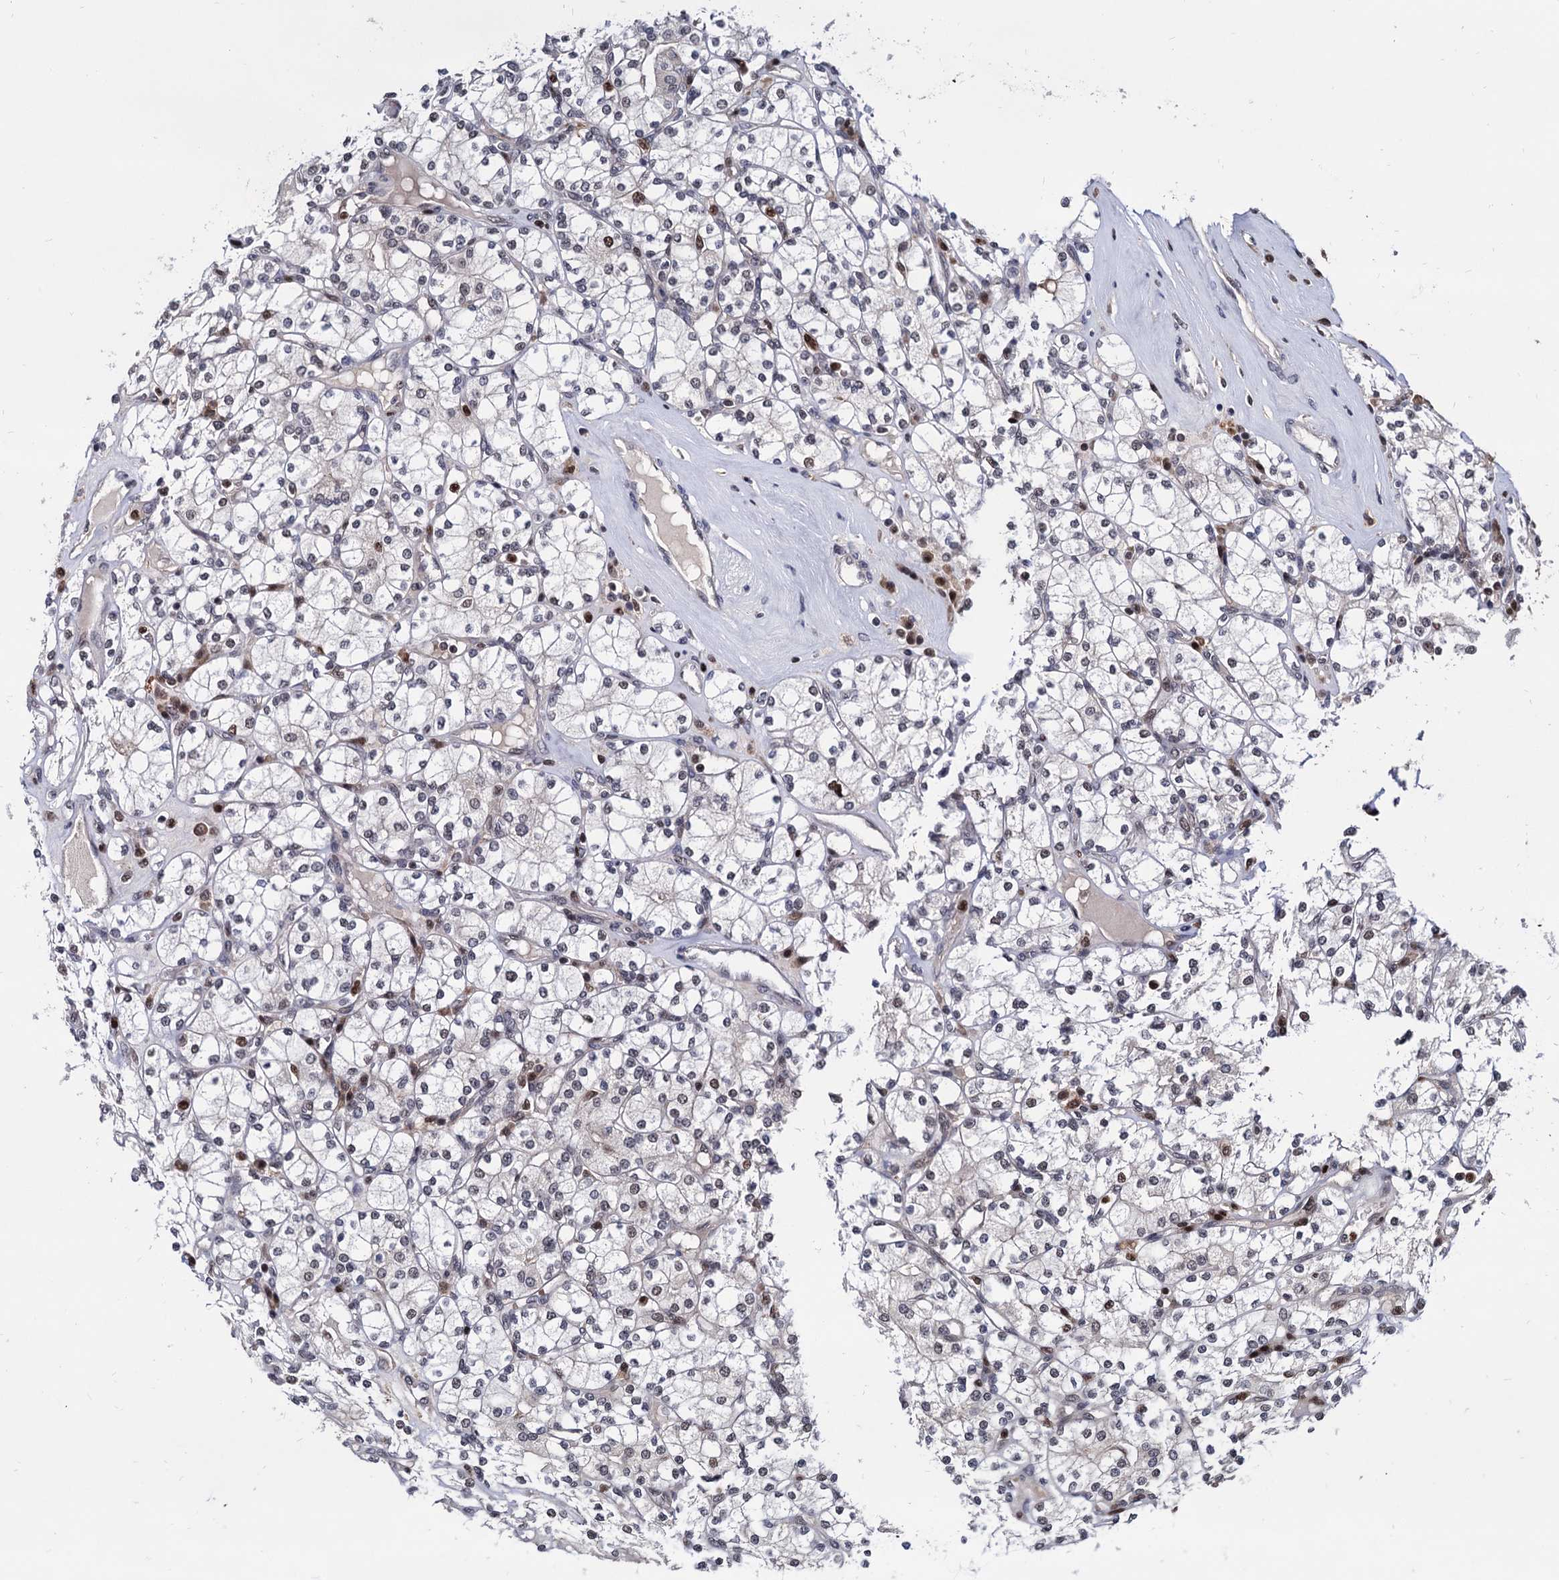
{"staining": {"intensity": "weak", "quantity": "<25%", "location": "nuclear"}, "tissue": "renal cancer", "cell_type": "Tumor cells", "image_type": "cancer", "snomed": [{"axis": "morphology", "description": "Adenocarcinoma, NOS"}, {"axis": "topography", "description": "Kidney"}], "caption": "The immunohistochemistry (IHC) photomicrograph has no significant staining in tumor cells of adenocarcinoma (renal) tissue. (Brightfield microscopy of DAB (3,3'-diaminobenzidine) immunohistochemistry (IHC) at high magnification).", "gene": "RNASEH2B", "patient": {"sex": "male", "age": 77}}